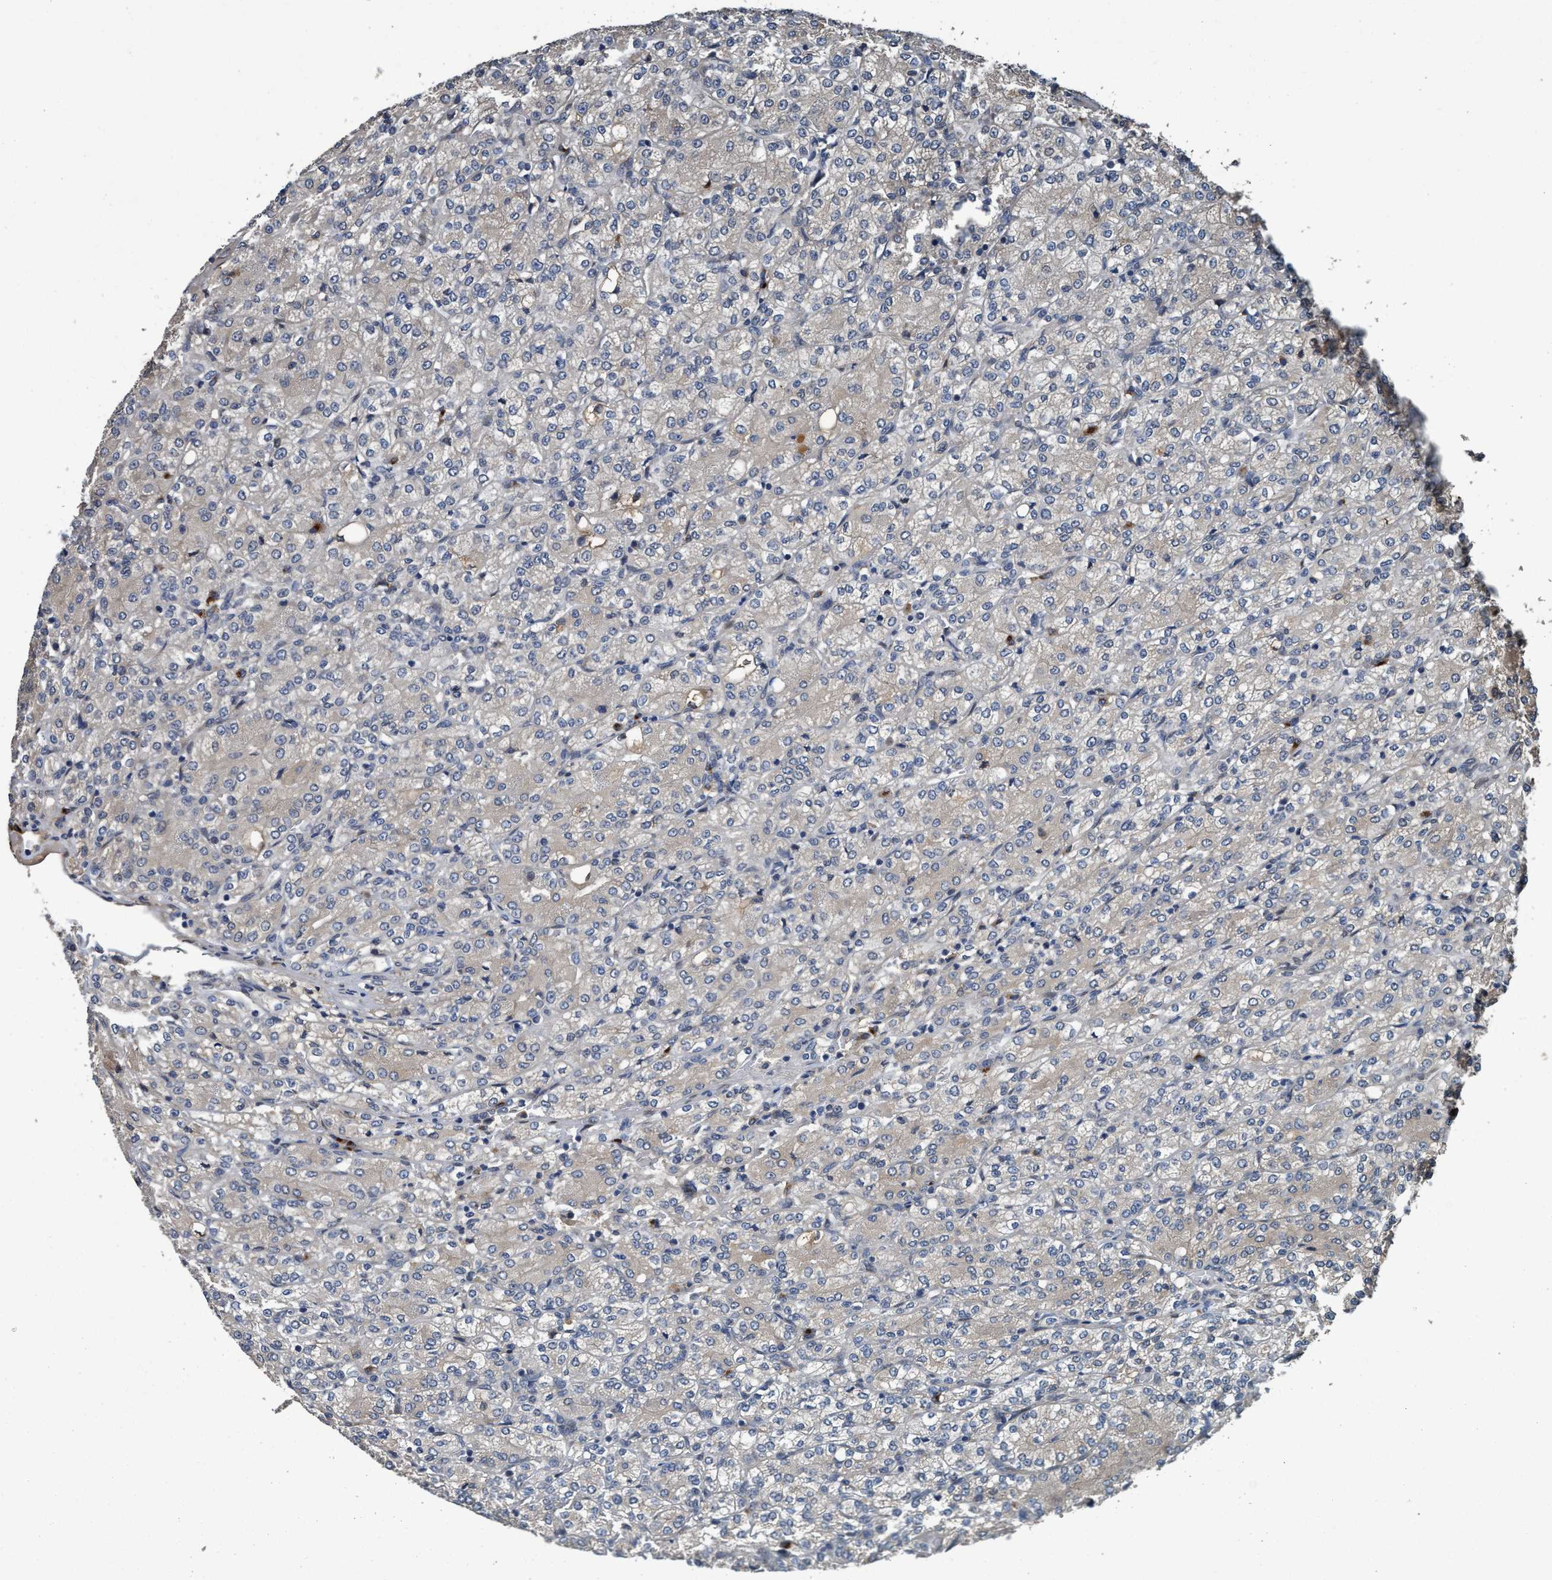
{"staining": {"intensity": "negative", "quantity": "none", "location": "none"}, "tissue": "renal cancer", "cell_type": "Tumor cells", "image_type": "cancer", "snomed": [{"axis": "morphology", "description": "Adenocarcinoma, NOS"}, {"axis": "topography", "description": "Kidney"}], "caption": "Tumor cells show no significant protein expression in adenocarcinoma (renal).", "gene": "MACC1", "patient": {"sex": "male", "age": 77}}